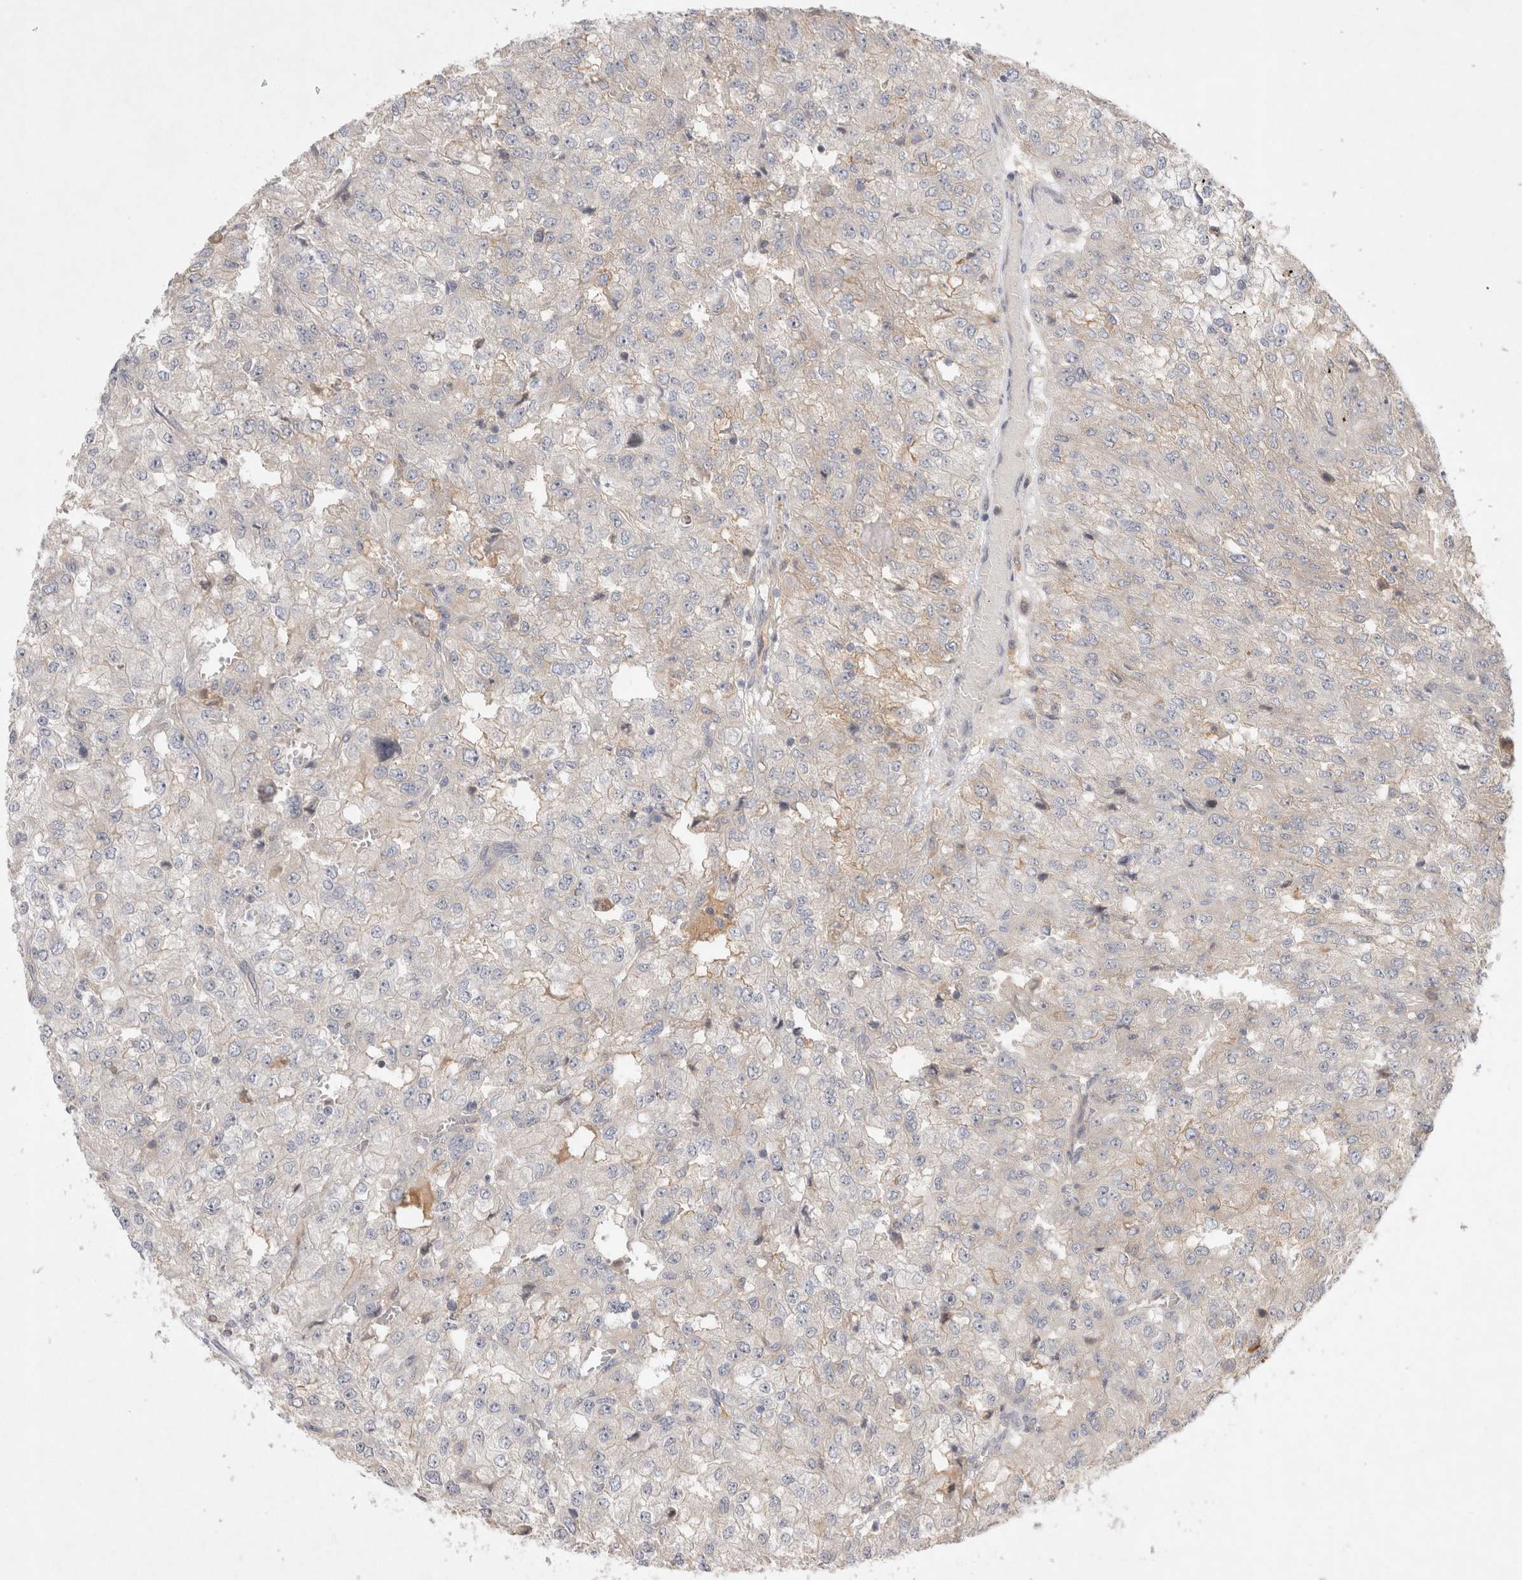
{"staining": {"intensity": "negative", "quantity": "none", "location": "none"}, "tissue": "renal cancer", "cell_type": "Tumor cells", "image_type": "cancer", "snomed": [{"axis": "morphology", "description": "Adenocarcinoma, NOS"}, {"axis": "topography", "description": "Kidney"}], "caption": "Renal cancer was stained to show a protein in brown. There is no significant positivity in tumor cells. (DAB IHC visualized using brightfield microscopy, high magnification).", "gene": "HTT", "patient": {"sex": "female", "age": 54}}